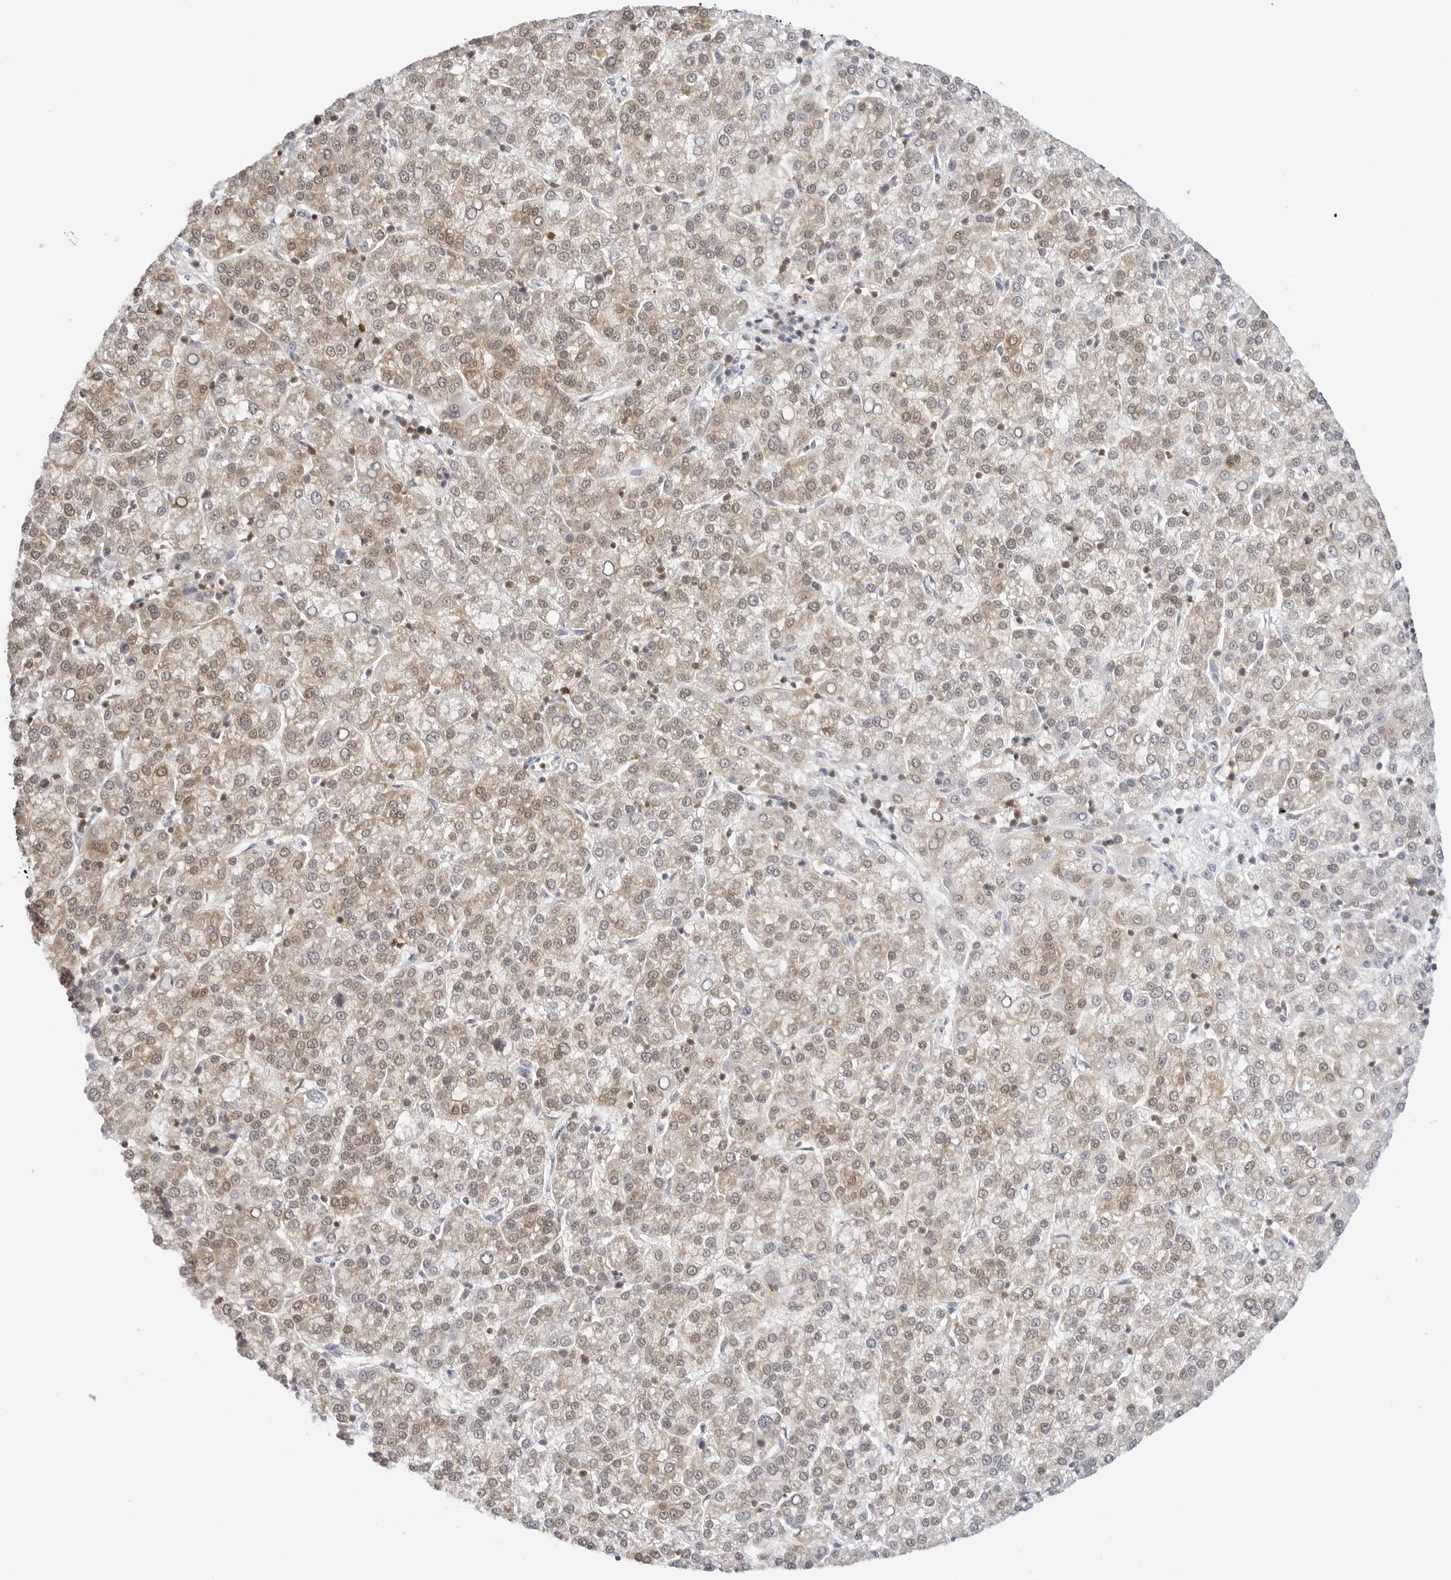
{"staining": {"intensity": "weak", "quantity": ">75%", "location": "cytoplasmic/membranous,nuclear"}, "tissue": "liver cancer", "cell_type": "Tumor cells", "image_type": "cancer", "snomed": [{"axis": "morphology", "description": "Carcinoma, Hepatocellular, NOS"}, {"axis": "topography", "description": "Liver"}], "caption": "Liver cancer stained with a brown dye exhibits weak cytoplasmic/membranous and nuclear positive positivity in approximately >75% of tumor cells.", "gene": "SLC9A3R1", "patient": {"sex": "female", "age": 58}}